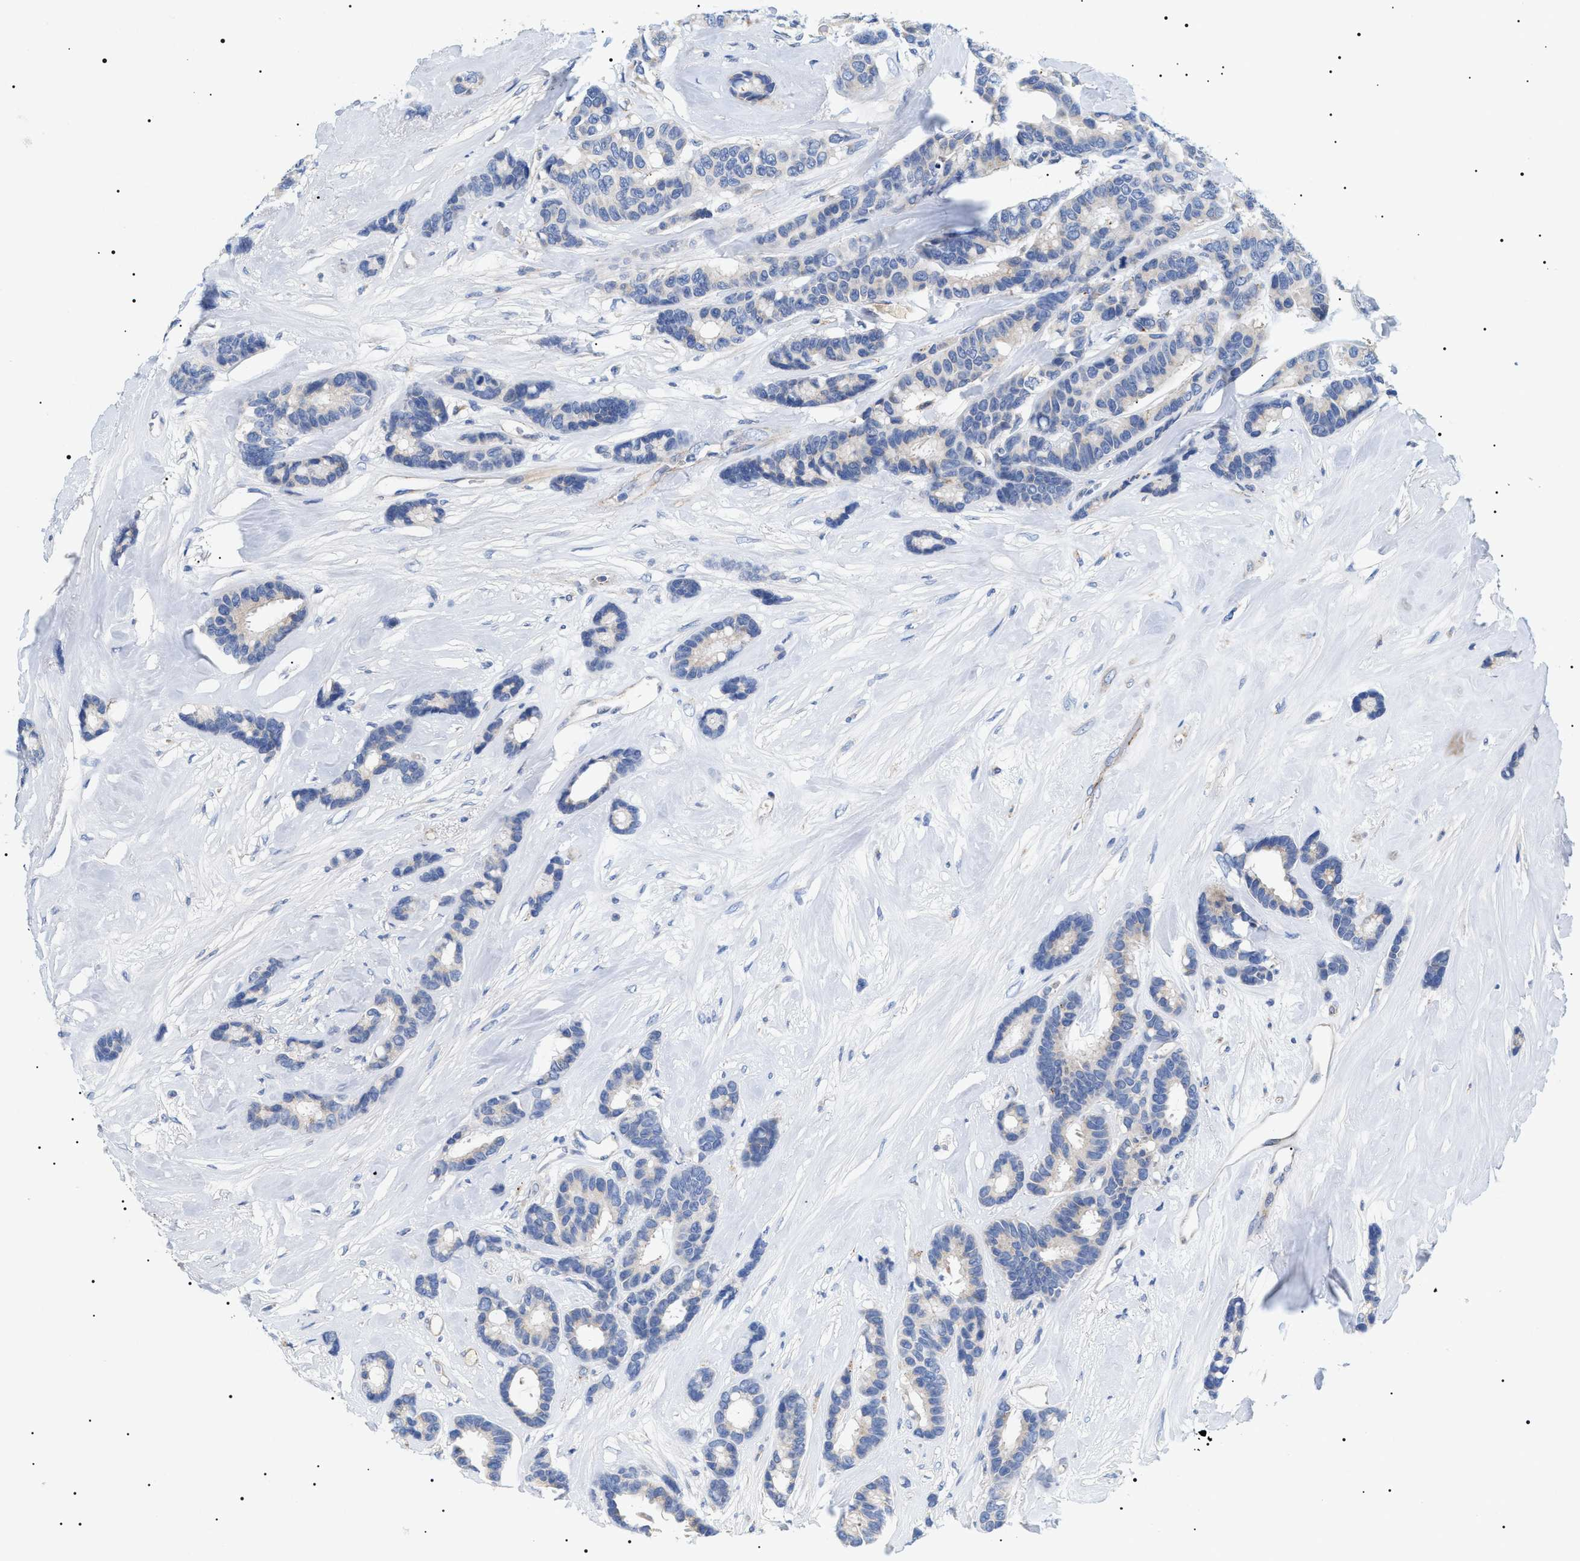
{"staining": {"intensity": "negative", "quantity": "none", "location": "none"}, "tissue": "breast cancer", "cell_type": "Tumor cells", "image_type": "cancer", "snomed": [{"axis": "morphology", "description": "Duct carcinoma"}, {"axis": "topography", "description": "Breast"}], "caption": "The micrograph shows no staining of tumor cells in breast cancer (intraductal carcinoma).", "gene": "TMEM222", "patient": {"sex": "female", "age": 87}}